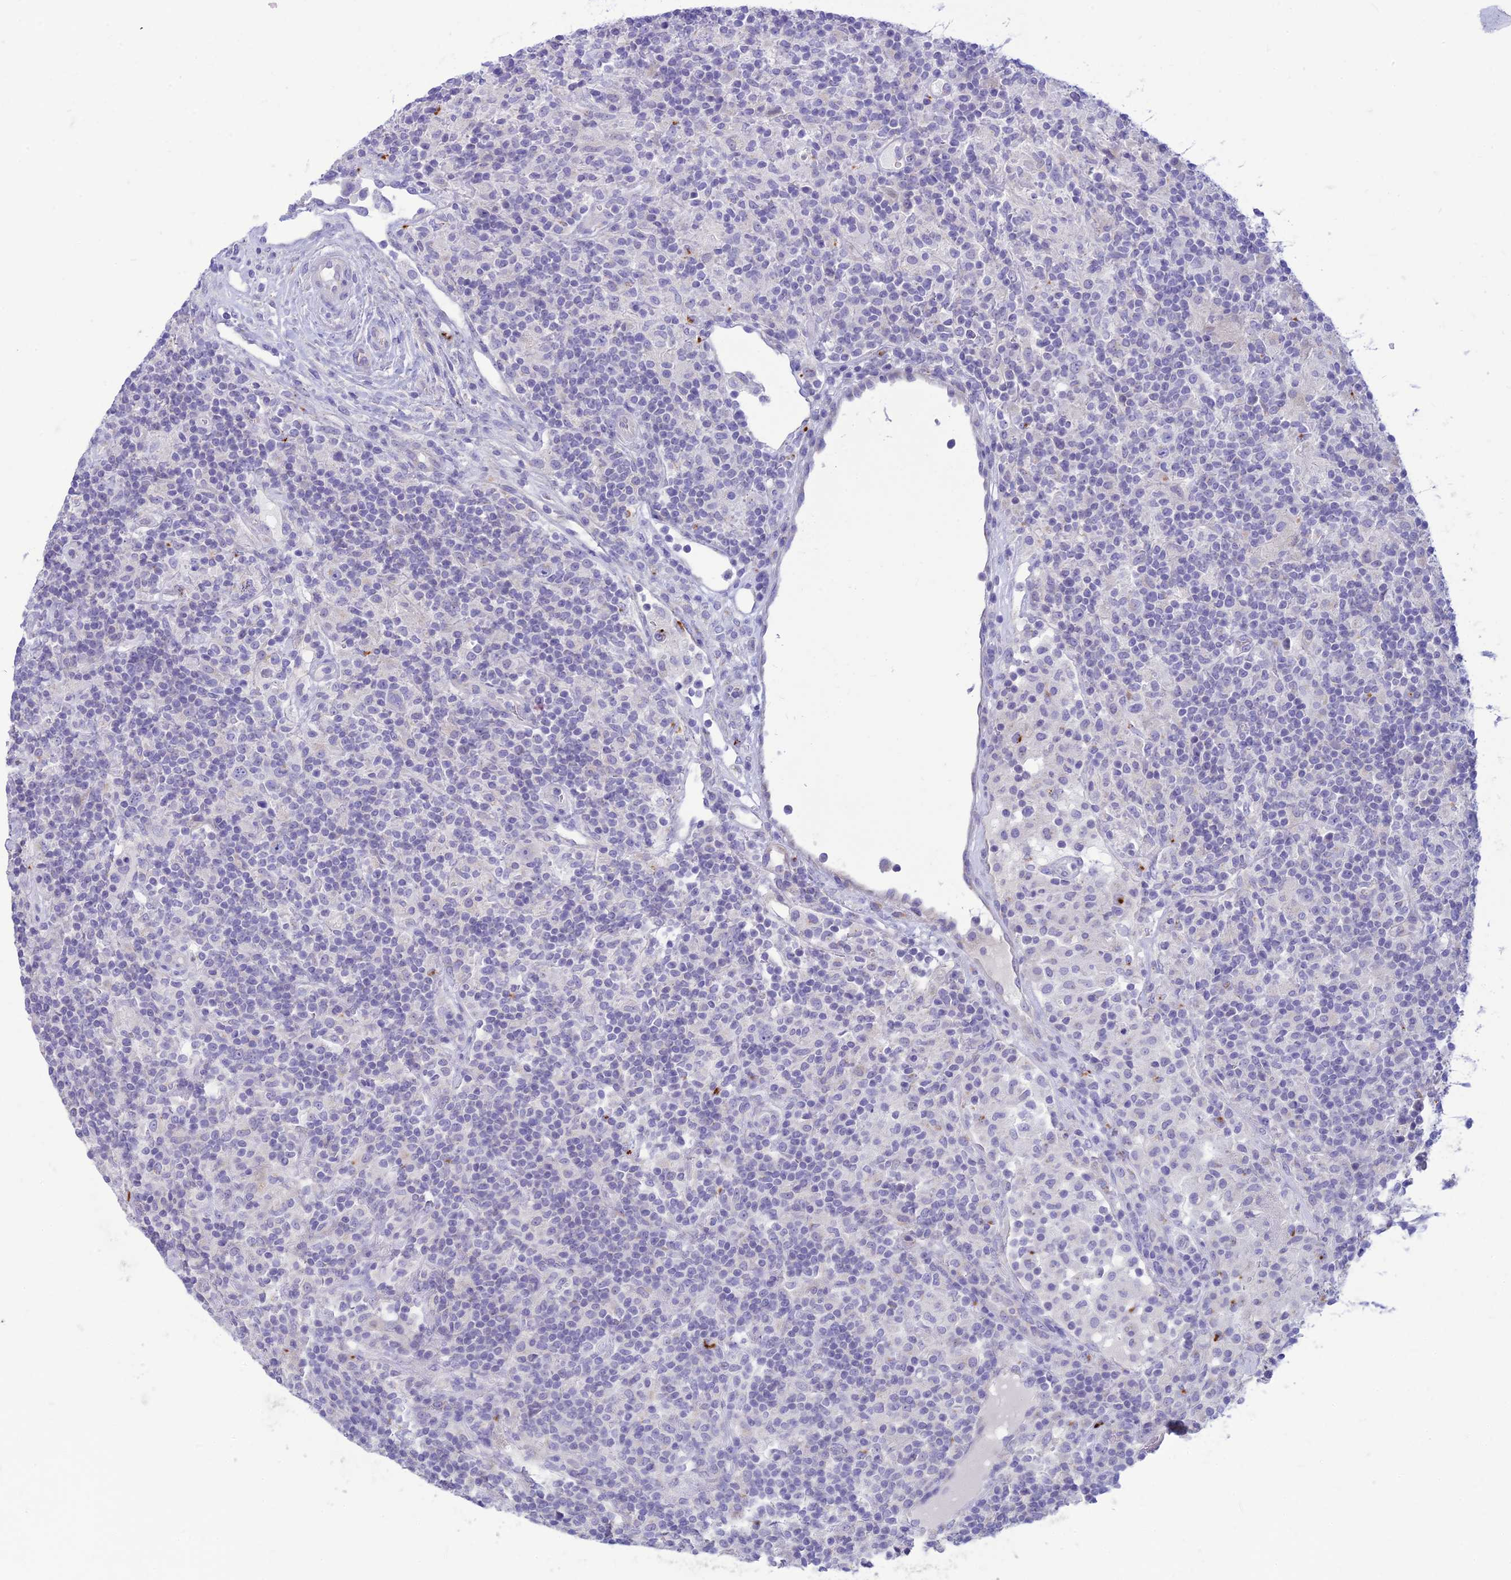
{"staining": {"intensity": "negative", "quantity": "none", "location": "none"}, "tissue": "lymphoma", "cell_type": "Tumor cells", "image_type": "cancer", "snomed": [{"axis": "morphology", "description": "Hodgkin's disease, NOS"}, {"axis": "topography", "description": "Lymph node"}], "caption": "A photomicrograph of human Hodgkin's disease is negative for staining in tumor cells.", "gene": "DHDH", "patient": {"sex": "male", "age": 70}}